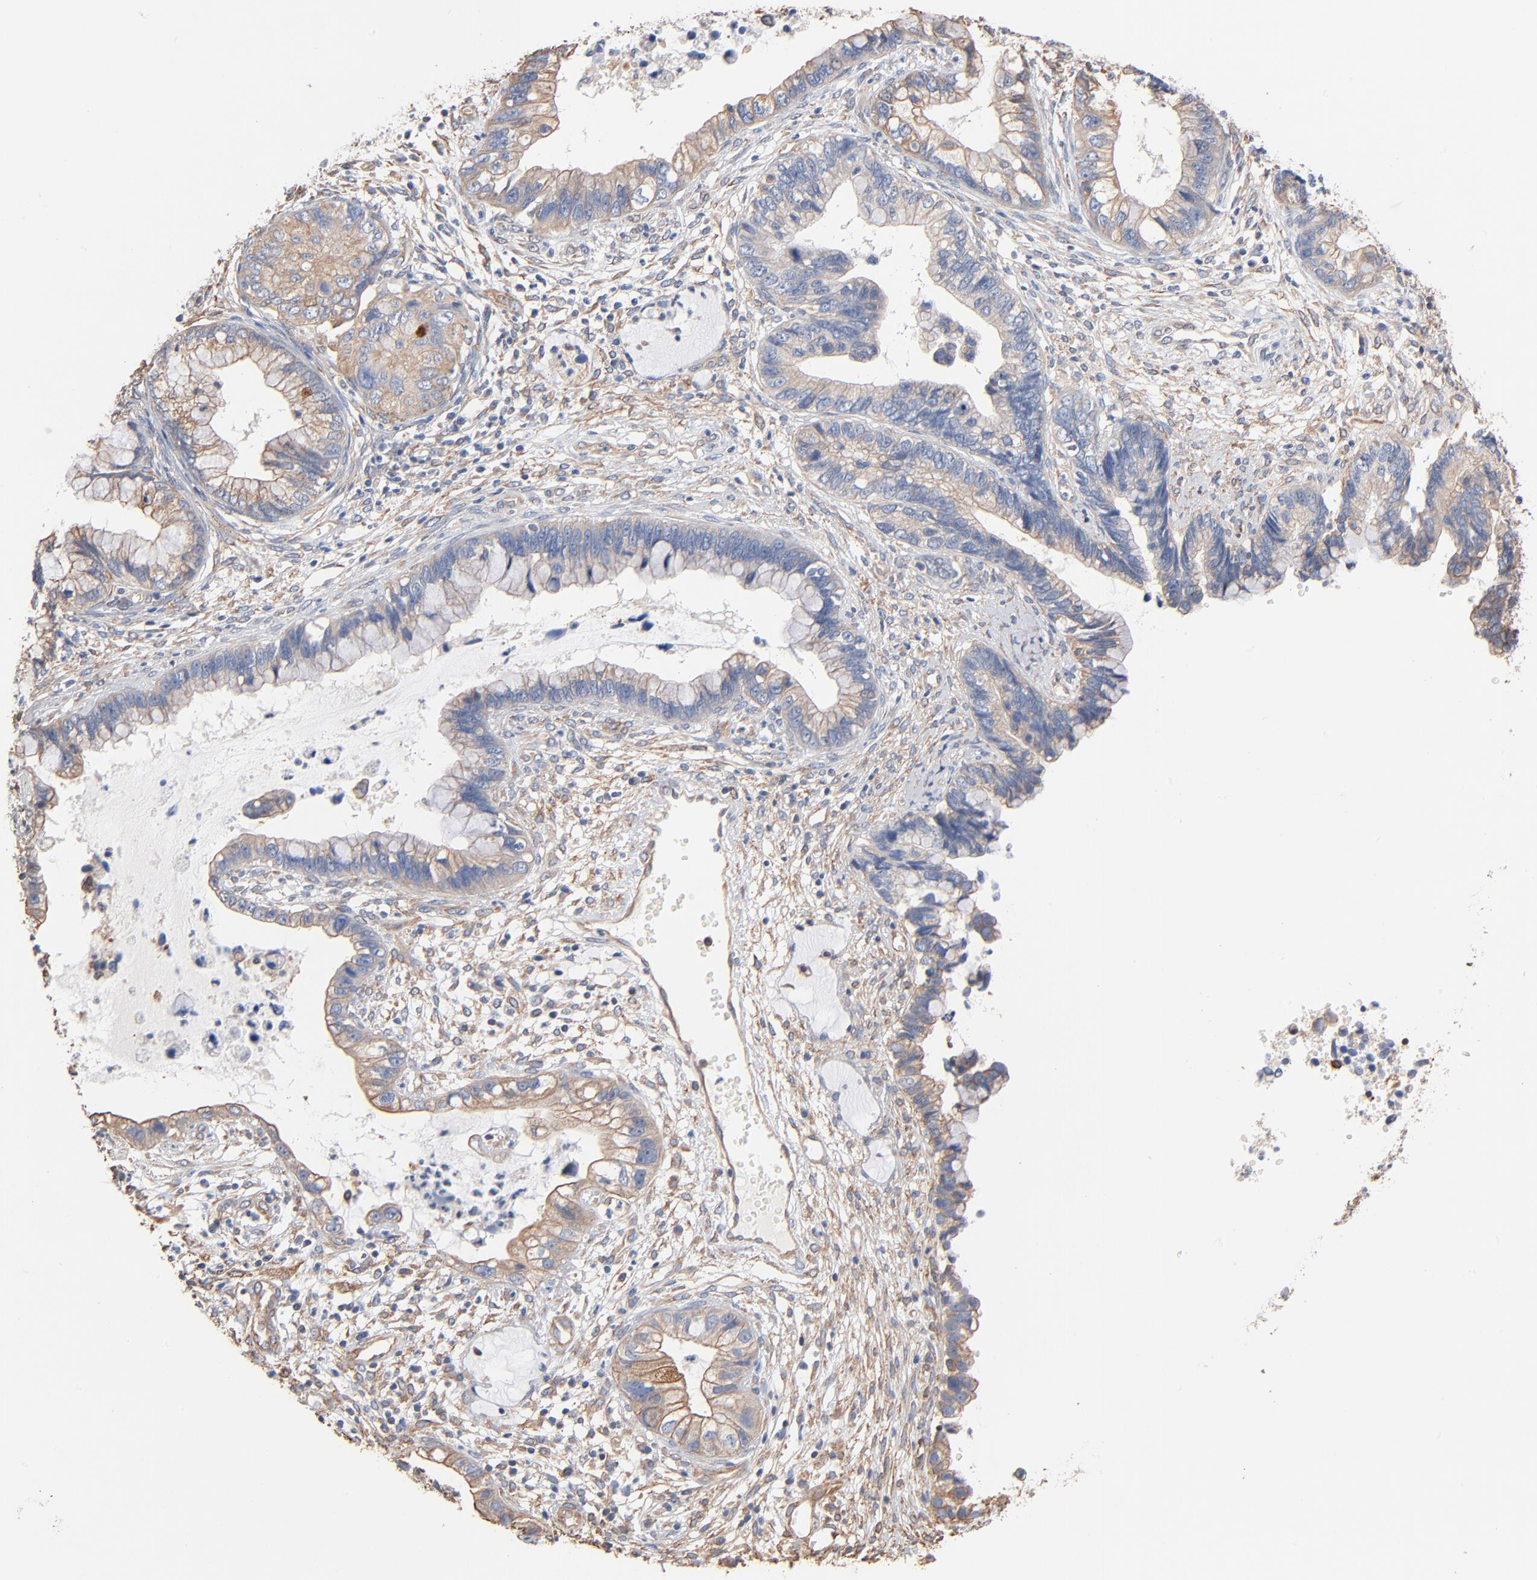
{"staining": {"intensity": "weak", "quantity": "<25%", "location": "cytoplasmic/membranous"}, "tissue": "cervical cancer", "cell_type": "Tumor cells", "image_type": "cancer", "snomed": [{"axis": "morphology", "description": "Adenocarcinoma, NOS"}, {"axis": "topography", "description": "Cervix"}], "caption": "IHC photomicrograph of neoplastic tissue: human cervical adenocarcinoma stained with DAB (3,3'-diaminobenzidine) demonstrates no significant protein staining in tumor cells. The staining was performed using DAB (3,3'-diaminobenzidine) to visualize the protein expression in brown, while the nuclei were stained in blue with hematoxylin (Magnification: 20x).", "gene": "ABCD4", "patient": {"sex": "female", "age": 44}}